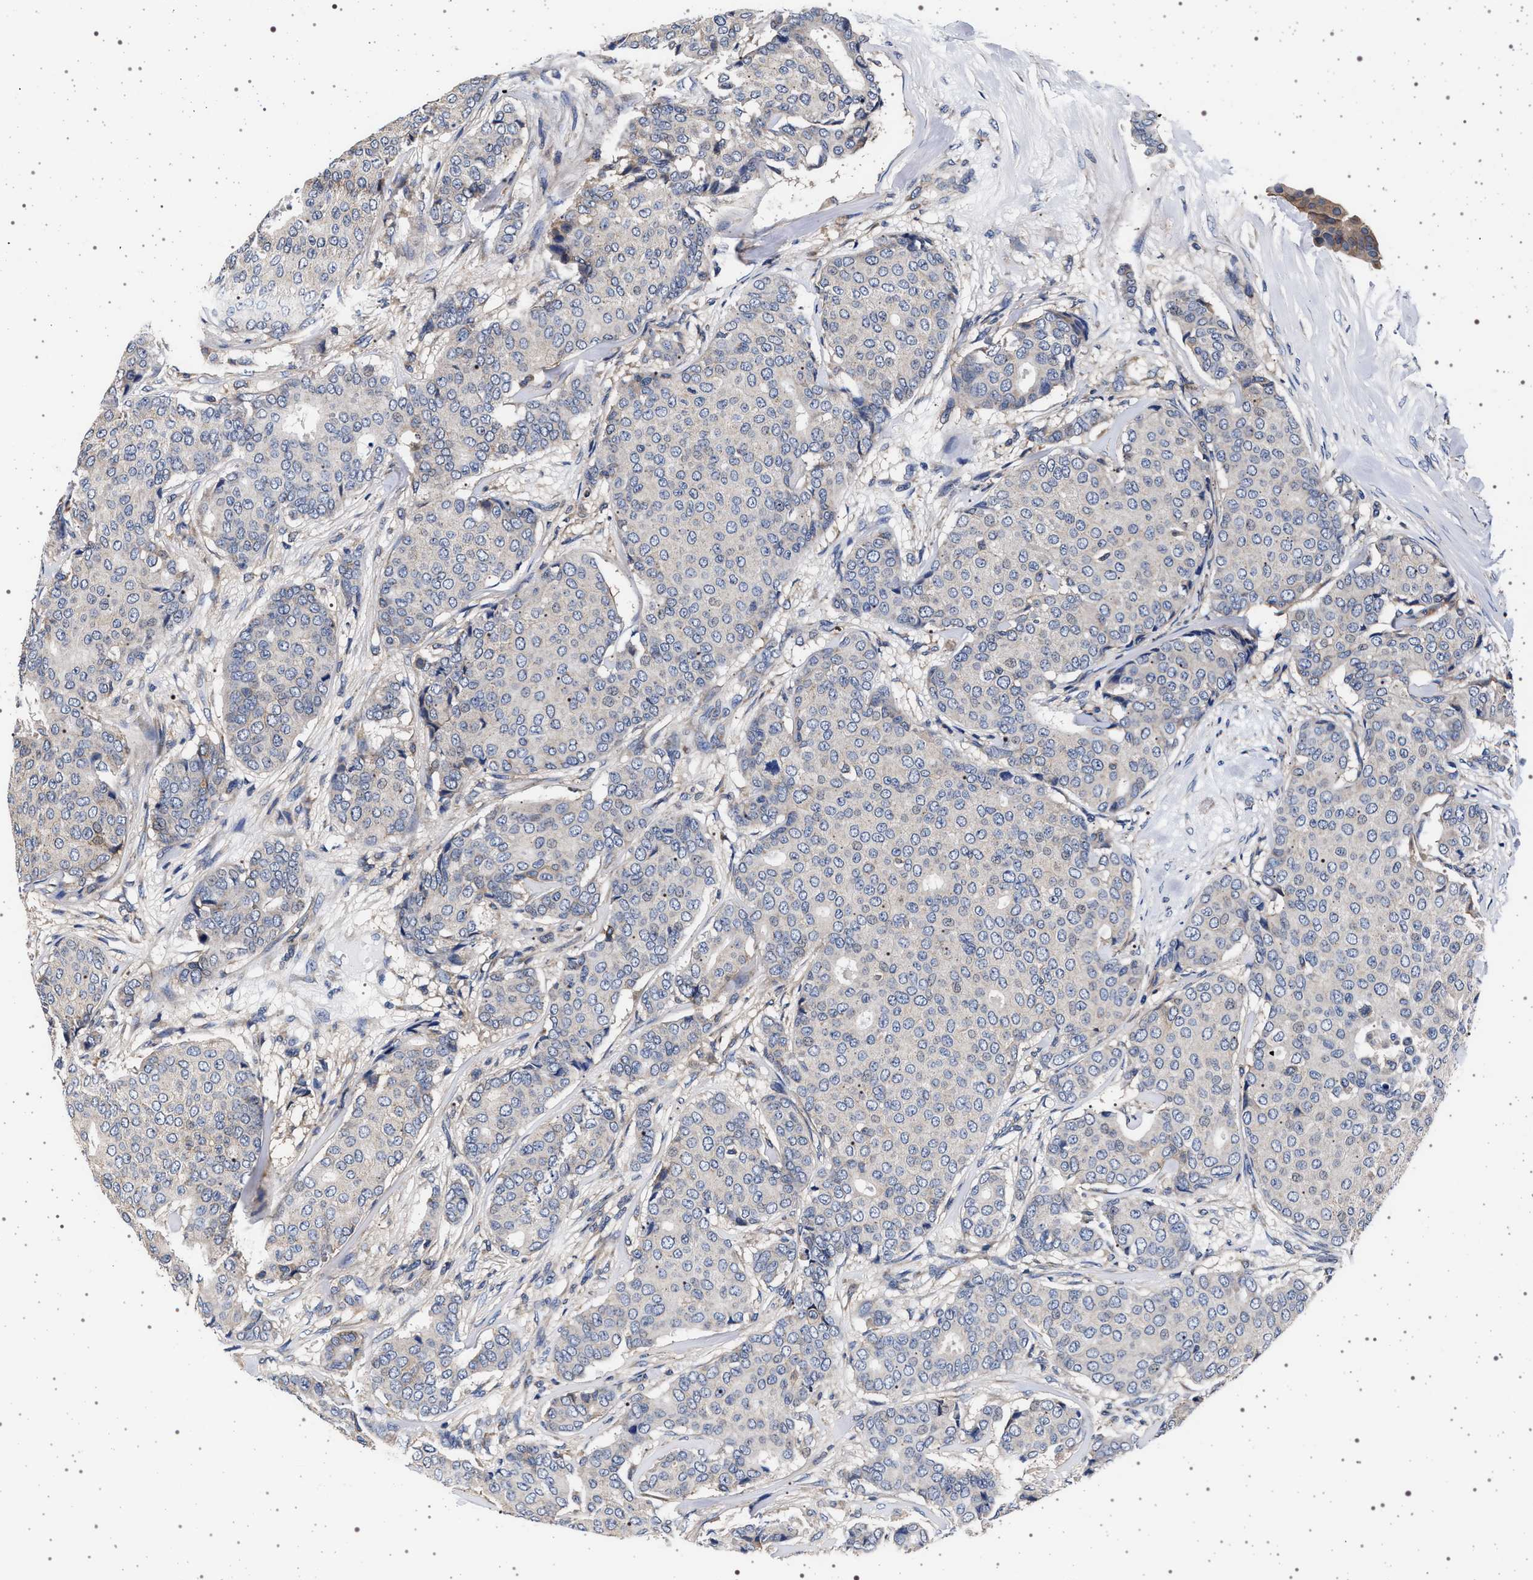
{"staining": {"intensity": "negative", "quantity": "none", "location": "none"}, "tissue": "breast cancer", "cell_type": "Tumor cells", "image_type": "cancer", "snomed": [{"axis": "morphology", "description": "Duct carcinoma"}, {"axis": "topography", "description": "Breast"}], "caption": "High power microscopy micrograph of an immunohistochemistry (IHC) histopathology image of infiltrating ductal carcinoma (breast), revealing no significant expression in tumor cells. (Brightfield microscopy of DAB immunohistochemistry at high magnification).", "gene": "MAP3K2", "patient": {"sex": "female", "age": 75}}